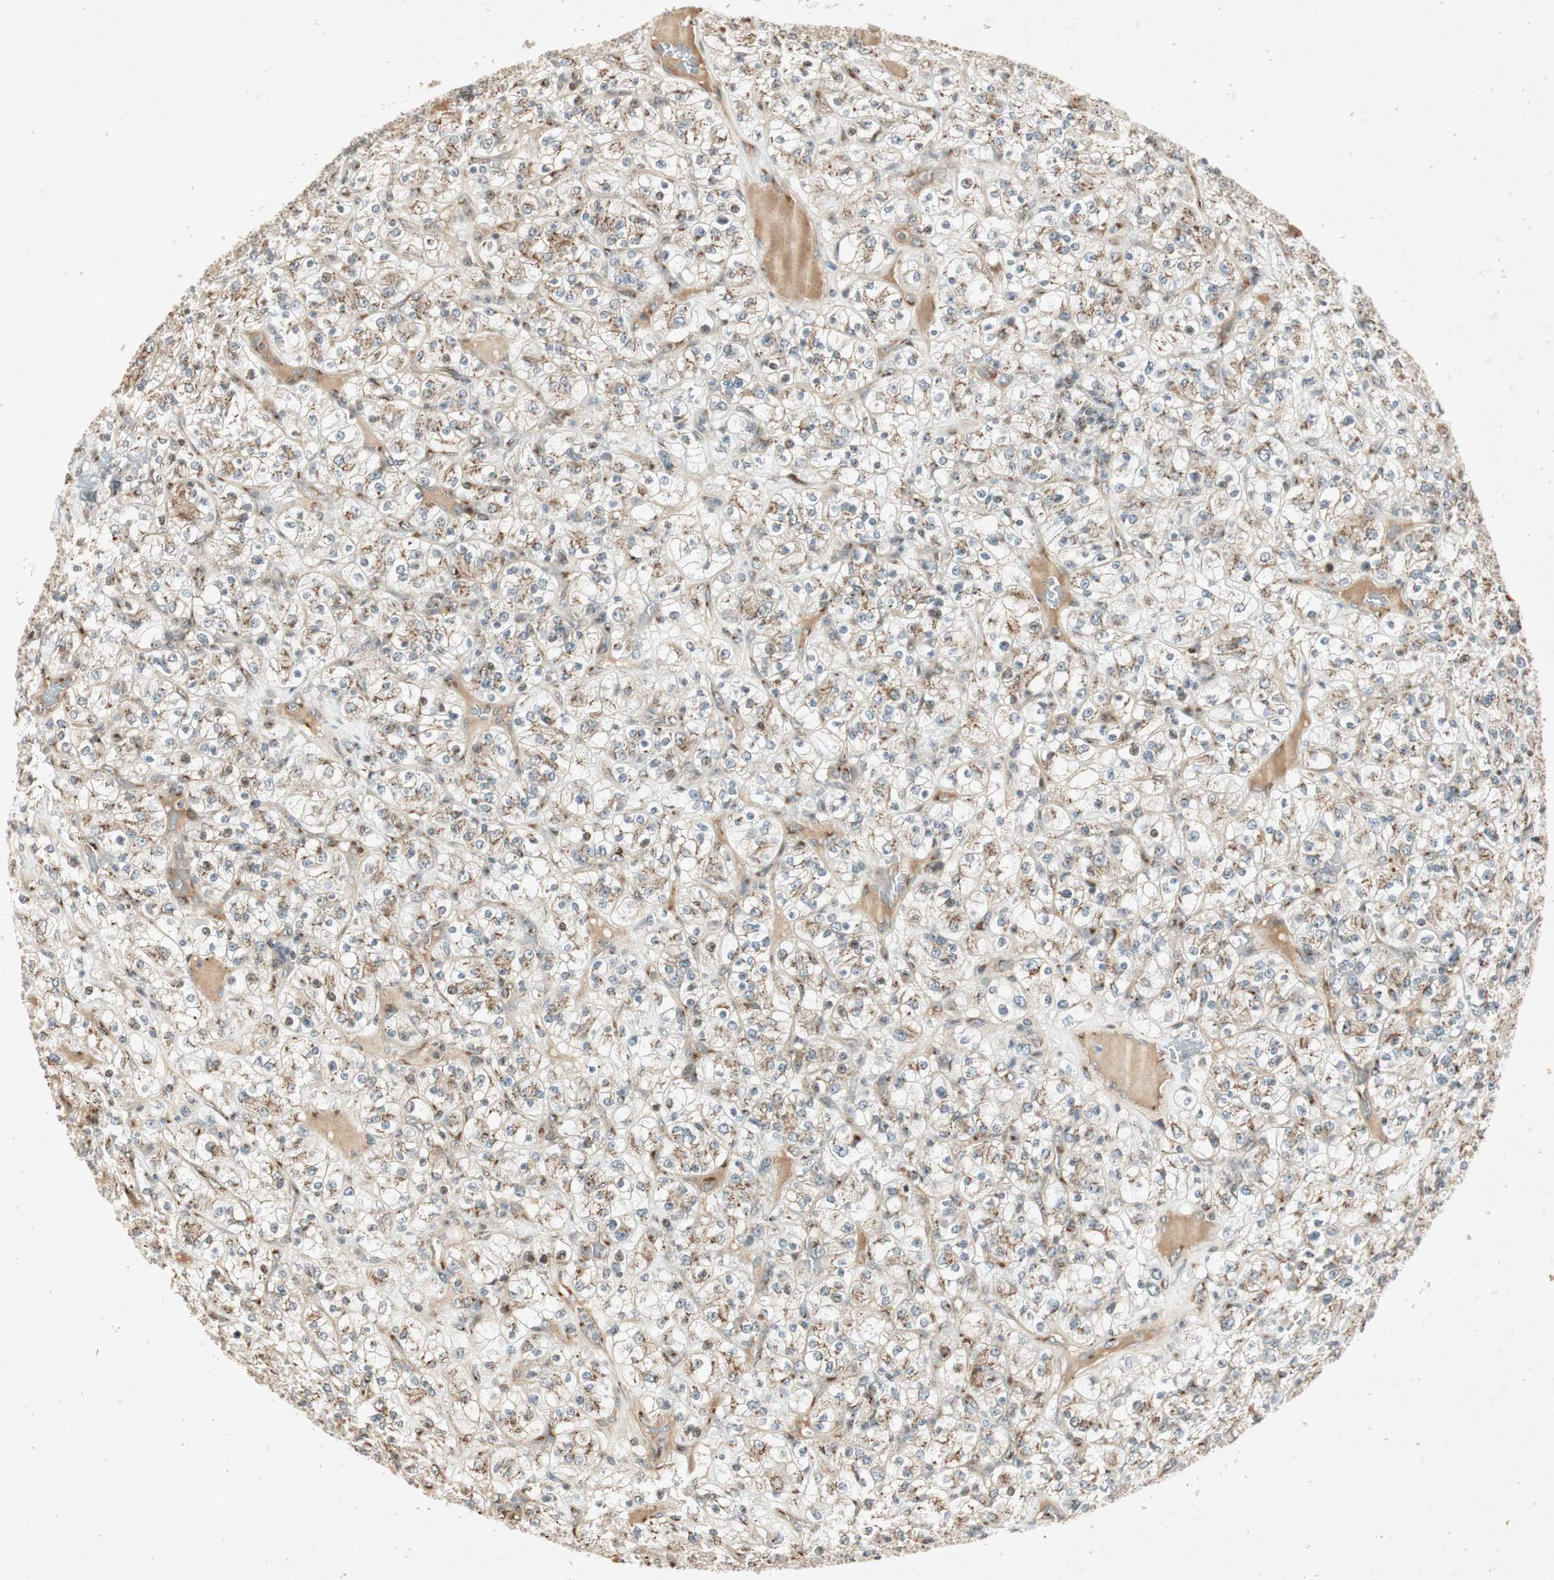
{"staining": {"intensity": "weak", "quantity": ">75%", "location": "cytoplasmic/membranous"}, "tissue": "renal cancer", "cell_type": "Tumor cells", "image_type": "cancer", "snomed": [{"axis": "morphology", "description": "Normal tissue, NOS"}, {"axis": "morphology", "description": "Adenocarcinoma, NOS"}, {"axis": "topography", "description": "Kidney"}], "caption": "Human renal adenocarcinoma stained for a protein (brown) displays weak cytoplasmic/membranous positive positivity in about >75% of tumor cells.", "gene": "NEO1", "patient": {"sex": "female", "age": 72}}